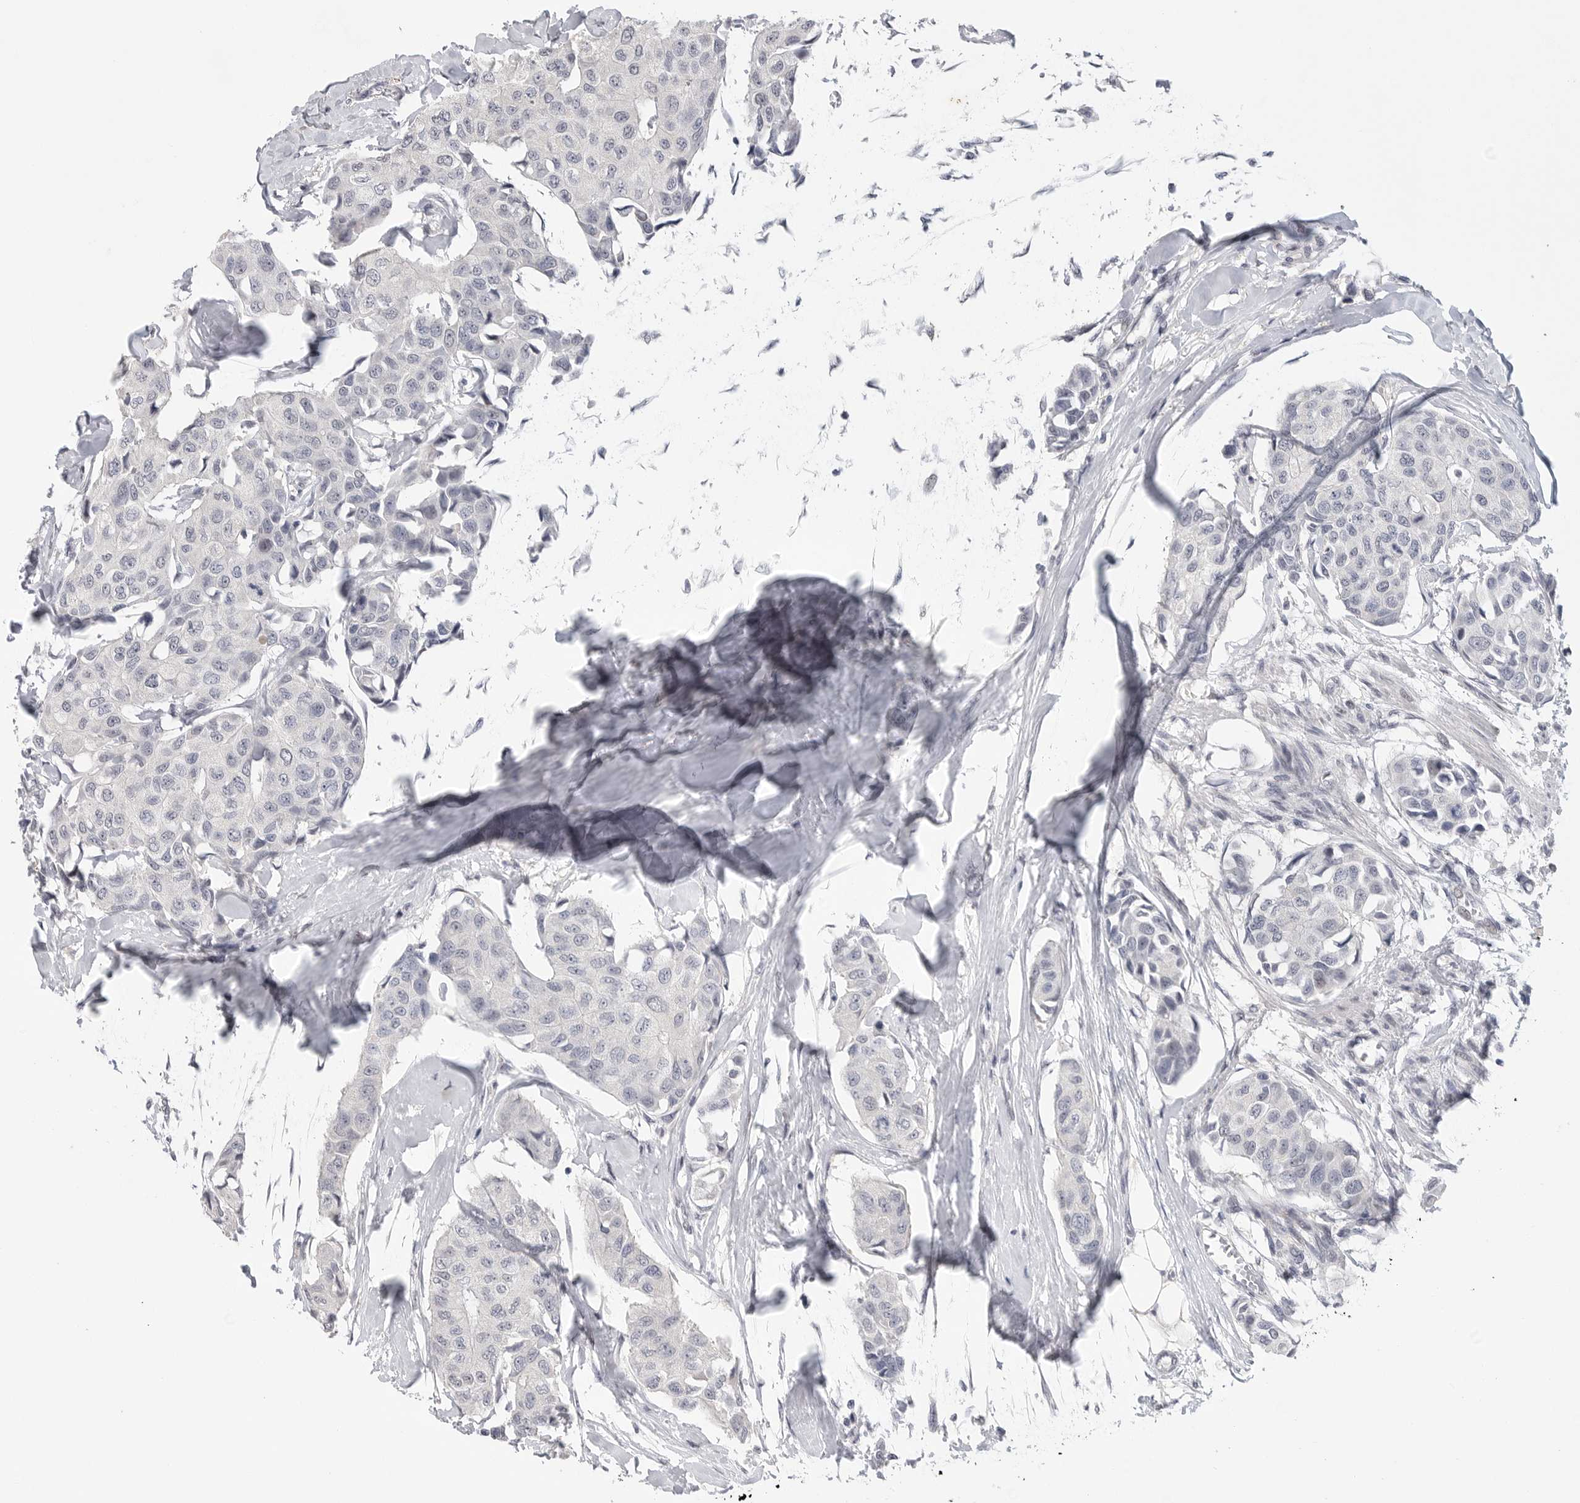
{"staining": {"intensity": "negative", "quantity": "none", "location": "none"}, "tissue": "breast cancer", "cell_type": "Tumor cells", "image_type": "cancer", "snomed": [{"axis": "morphology", "description": "Duct carcinoma"}, {"axis": "topography", "description": "Breast"}], "caption": "This is a image of immunohistochemistry (IHC) staining of invasive ductal carcinoma (breast), which shows no staining in tumor cells.", "gene": "FBXO43", "patient": {"sex": "female", "age": 80}}